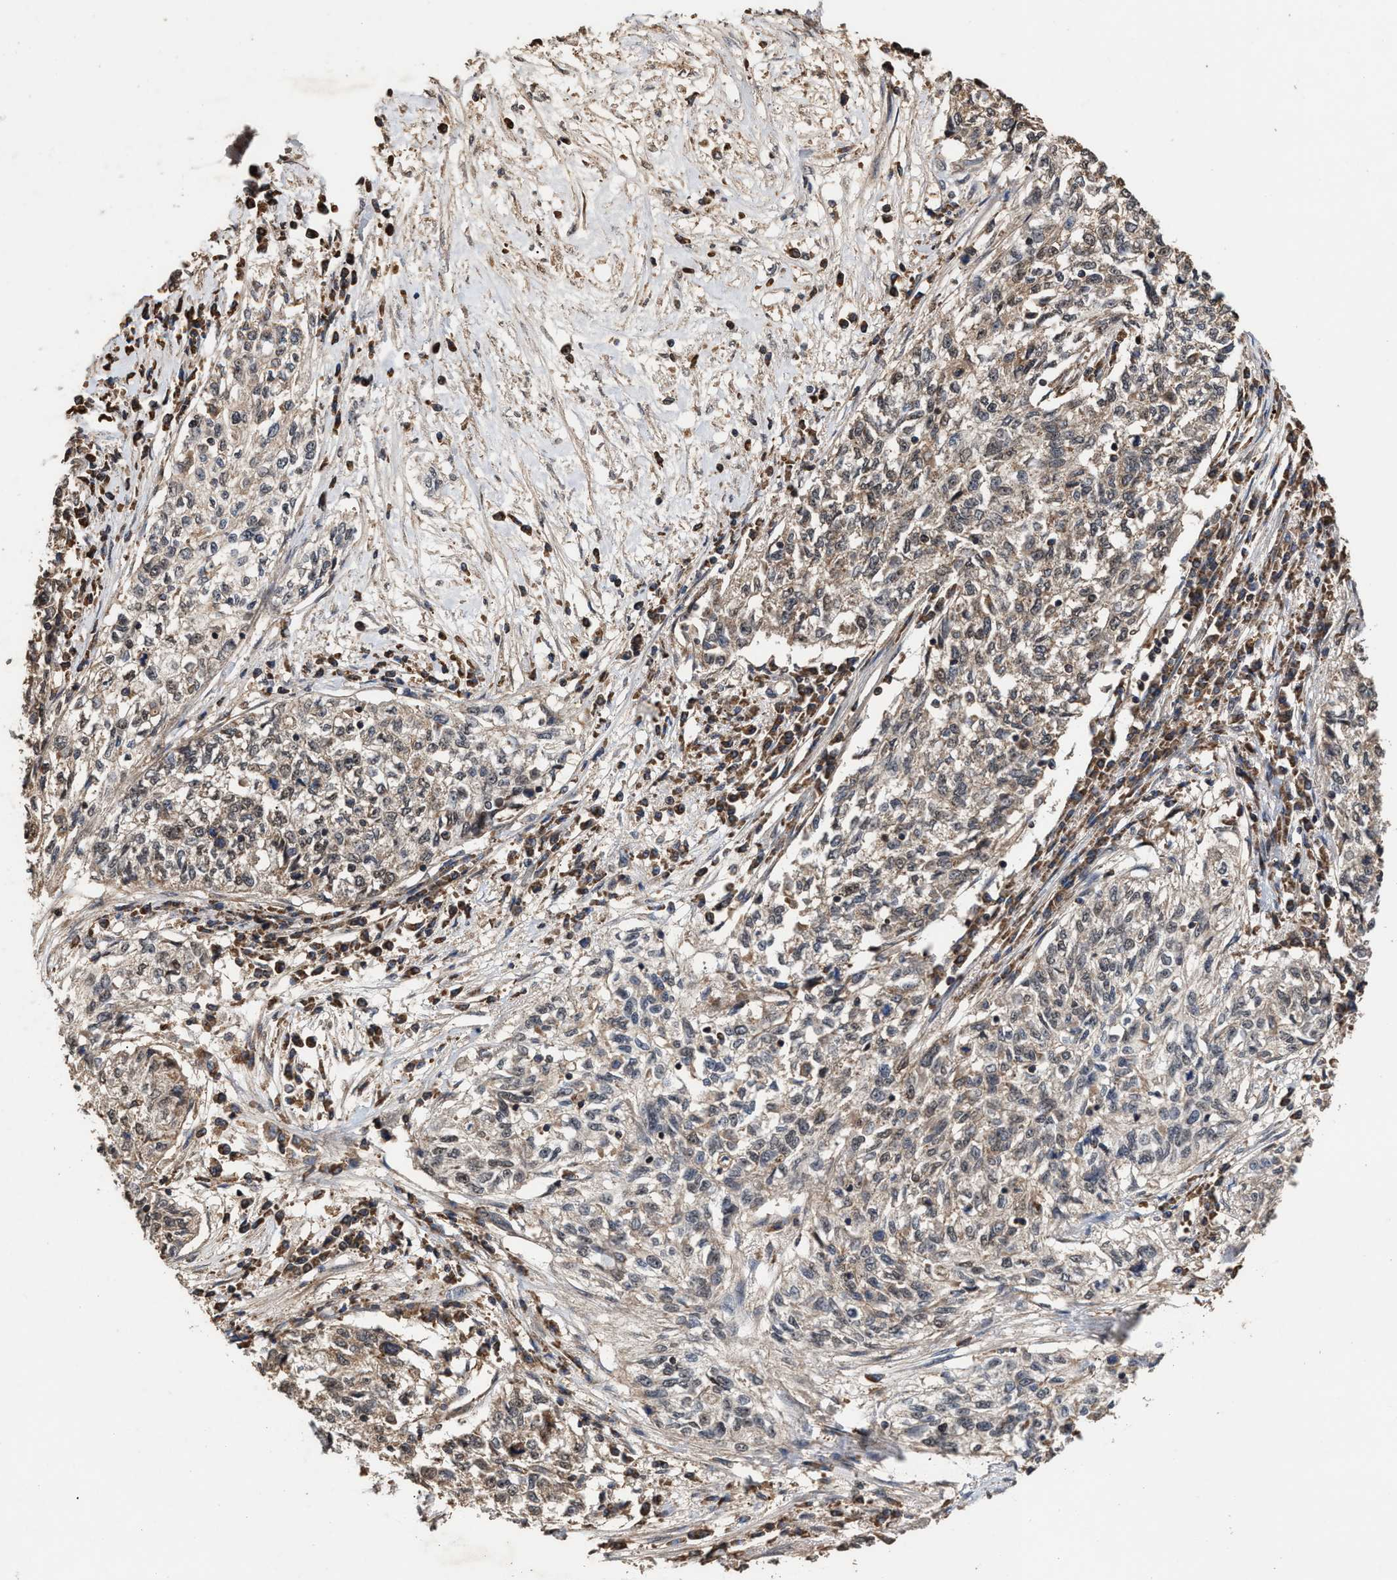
{"staining": {"intensity": "weak", "quantity": "25%-75%", "location": "cytoplasmic/membranous"}, "tissue": "cervical cancer", "cell_type": "Tumor cells", "image_type": "cancer", "snomed": [{"axis": "morphology", "description": "Squamous cell carcinoma, NOS"}, {"axis": "topography", "description": "Cervix"}], "caption": "Squamous cell carcinoma (cervical) stained for a protein (brown) reveals weak cytoplasmic/membranous positive positivity in approximately 25%-75% of tumor cells.", "gene": "ZNHIT6", "patient": {"sex": "female", "age": 57}}